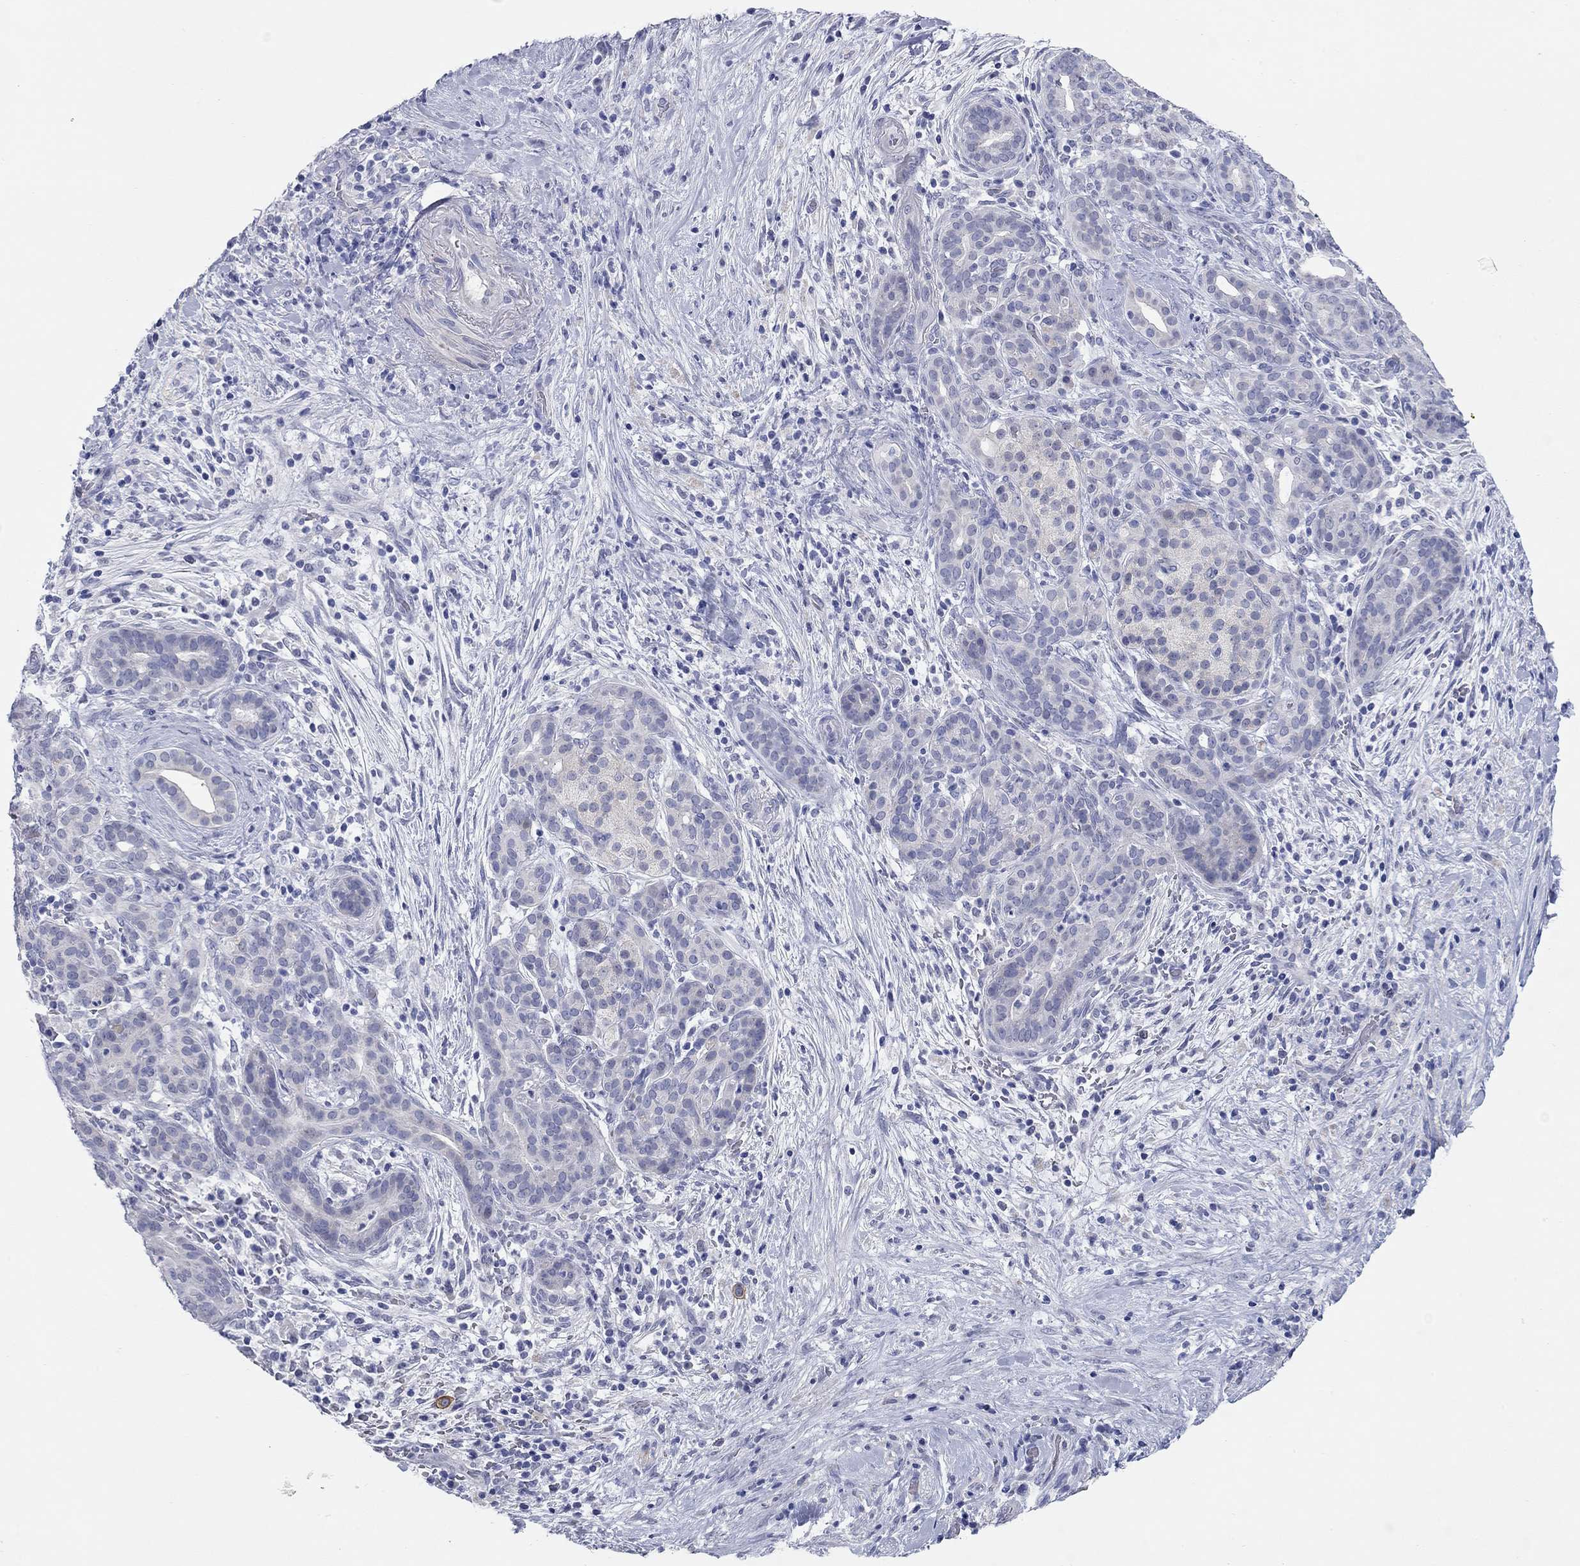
{"staining": {"intensity": "negative", "quantity": "none", "location": "none"}, "tissue": "pancreatic cancer", "cell_type": "Tumor cells", "image_type": "cancer", "snomed": [{"axis": "morphology", "description": "Adenocarcinoma, NOS"}, {"axis": "topography", "description": "Pancreas"}], "caption": "Immunohistochemistry (IHC) histopathology image of neoplastic tissue: pancreatic cancer stained with DAB displays no significant protein positivity in tumor cells. The staining was performed using DAB (3,3'-diaminobenzidine) to visualize the protein expression in brown, while the nuclei were stained in blue with hematoxylin (Magnification: 20x).", "gene": "WASF3", "patient": {"sex": "male", "age": 44}}